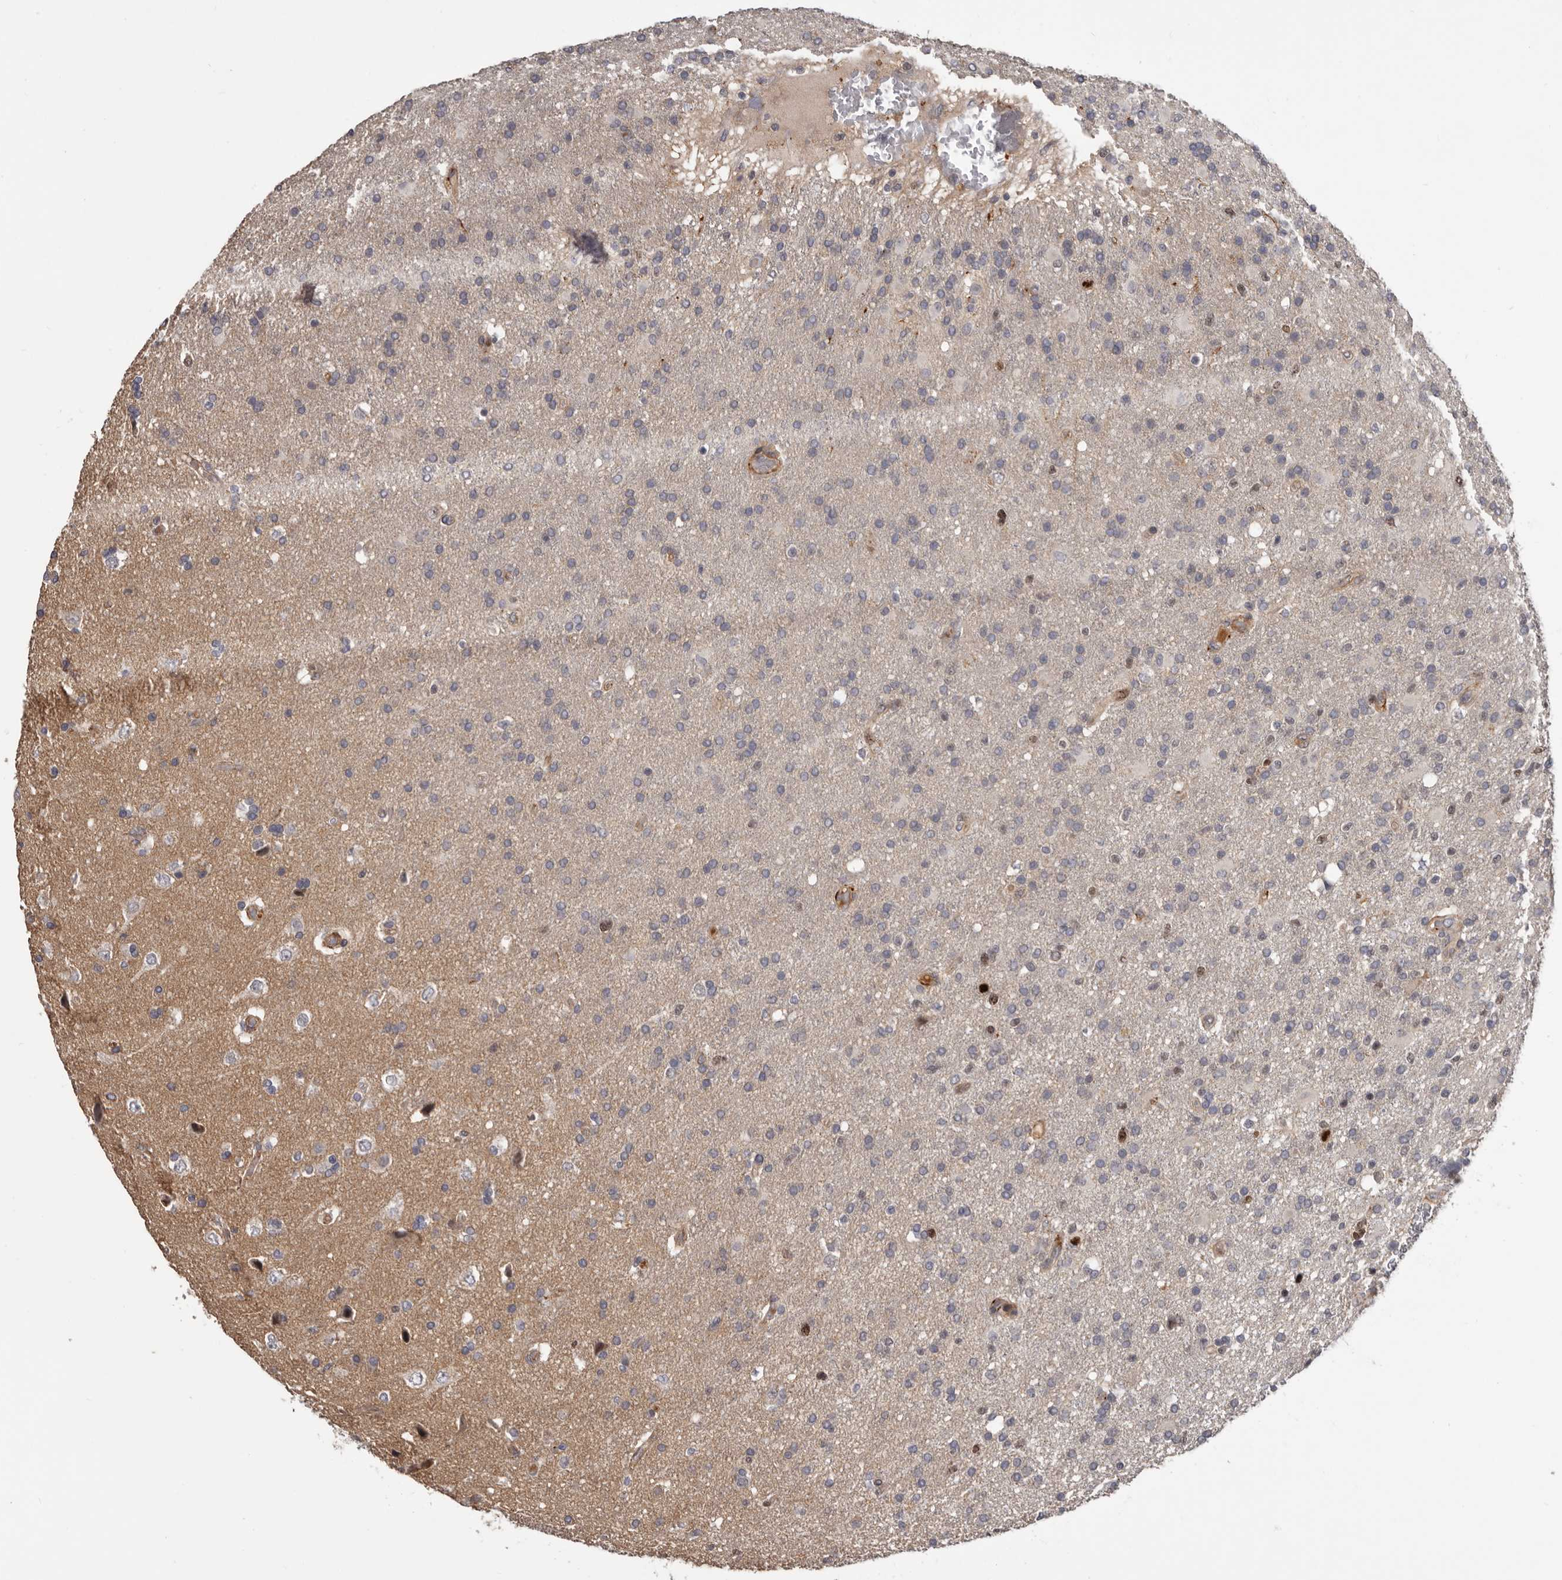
{"staining": {"intensity": "negative", "quantity": "none", "location": "none"}, "tissue": "glioma", "cell_type": "Tumor cells", "image_type": "cancer", "snomed": [{"axis": "morphology", "description": "Glioma, malignant, High grade"}, {"axis": "topography", "description": "Brain"}], "caption": "Tumor cells are negative for brown protein staining in malignant glioma (high-grade).", "gene": "CDCA8", "patient": {"sex": "male", "age": 72}}